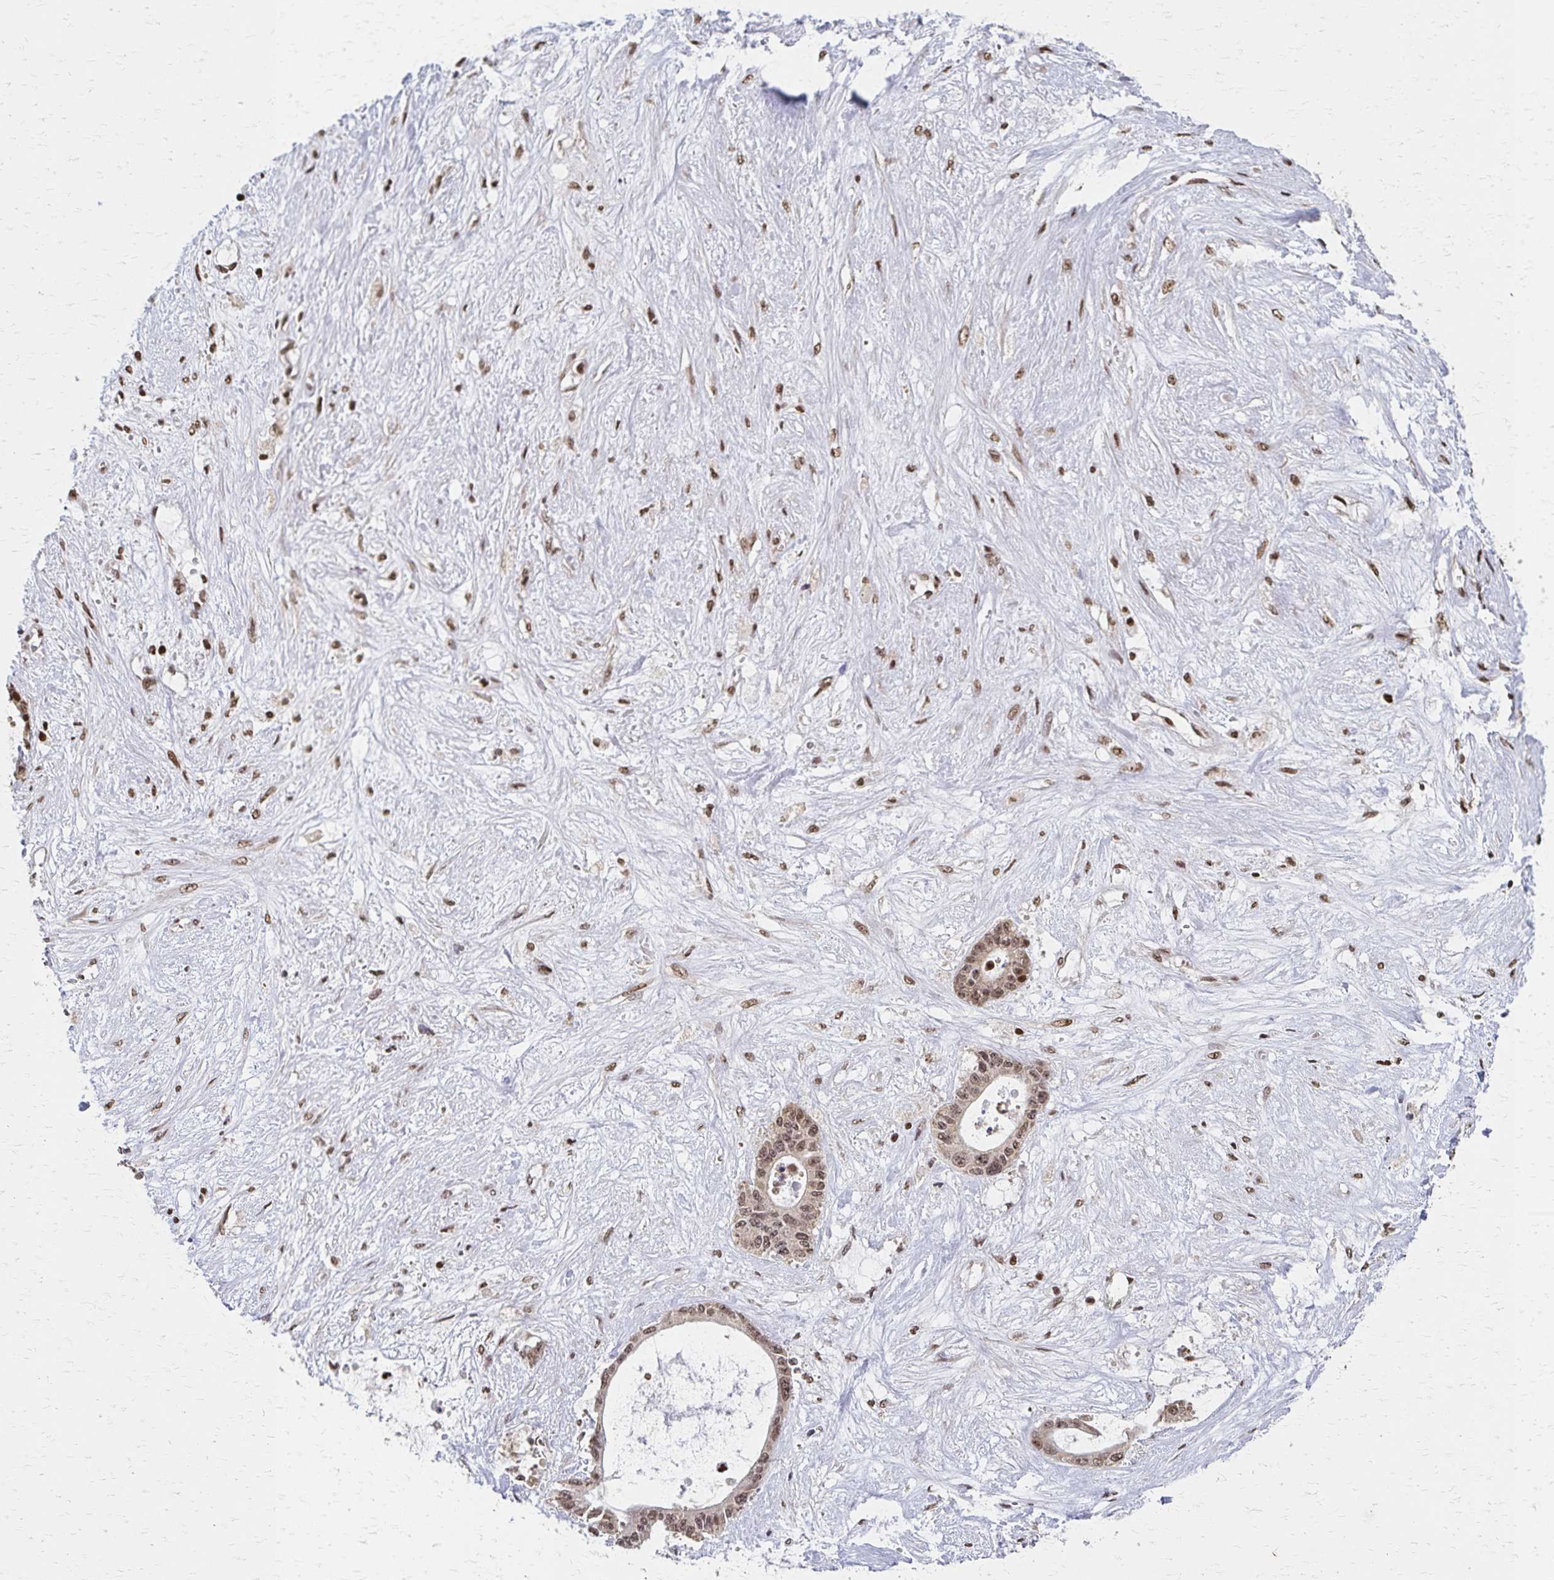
{"staining": {"intensity": "weak", "quantity": ">75%", "location": "nuclear"}, "tissue": "liver cancer", "cell_type": "Tumor cells", "image_type": "cancer", "snomed": [{"axis": "morphology", "description": "Normal tissue, NOS"}, {"axis": "morphology", "description": "Cholangiocarcinoma"}, {"axis": "topography", "description": "Liver"}, {"axis": "topography", "description": "Peripheral nerve tissue"}], "caption": "This is a micrograph of immunohistochemistry (IHC) staining of liver cancer, which shows weak staining in the nuclear of tumor cells.", "gene": "HOXA9", "patient": {"sex": "female", "age": 73}}